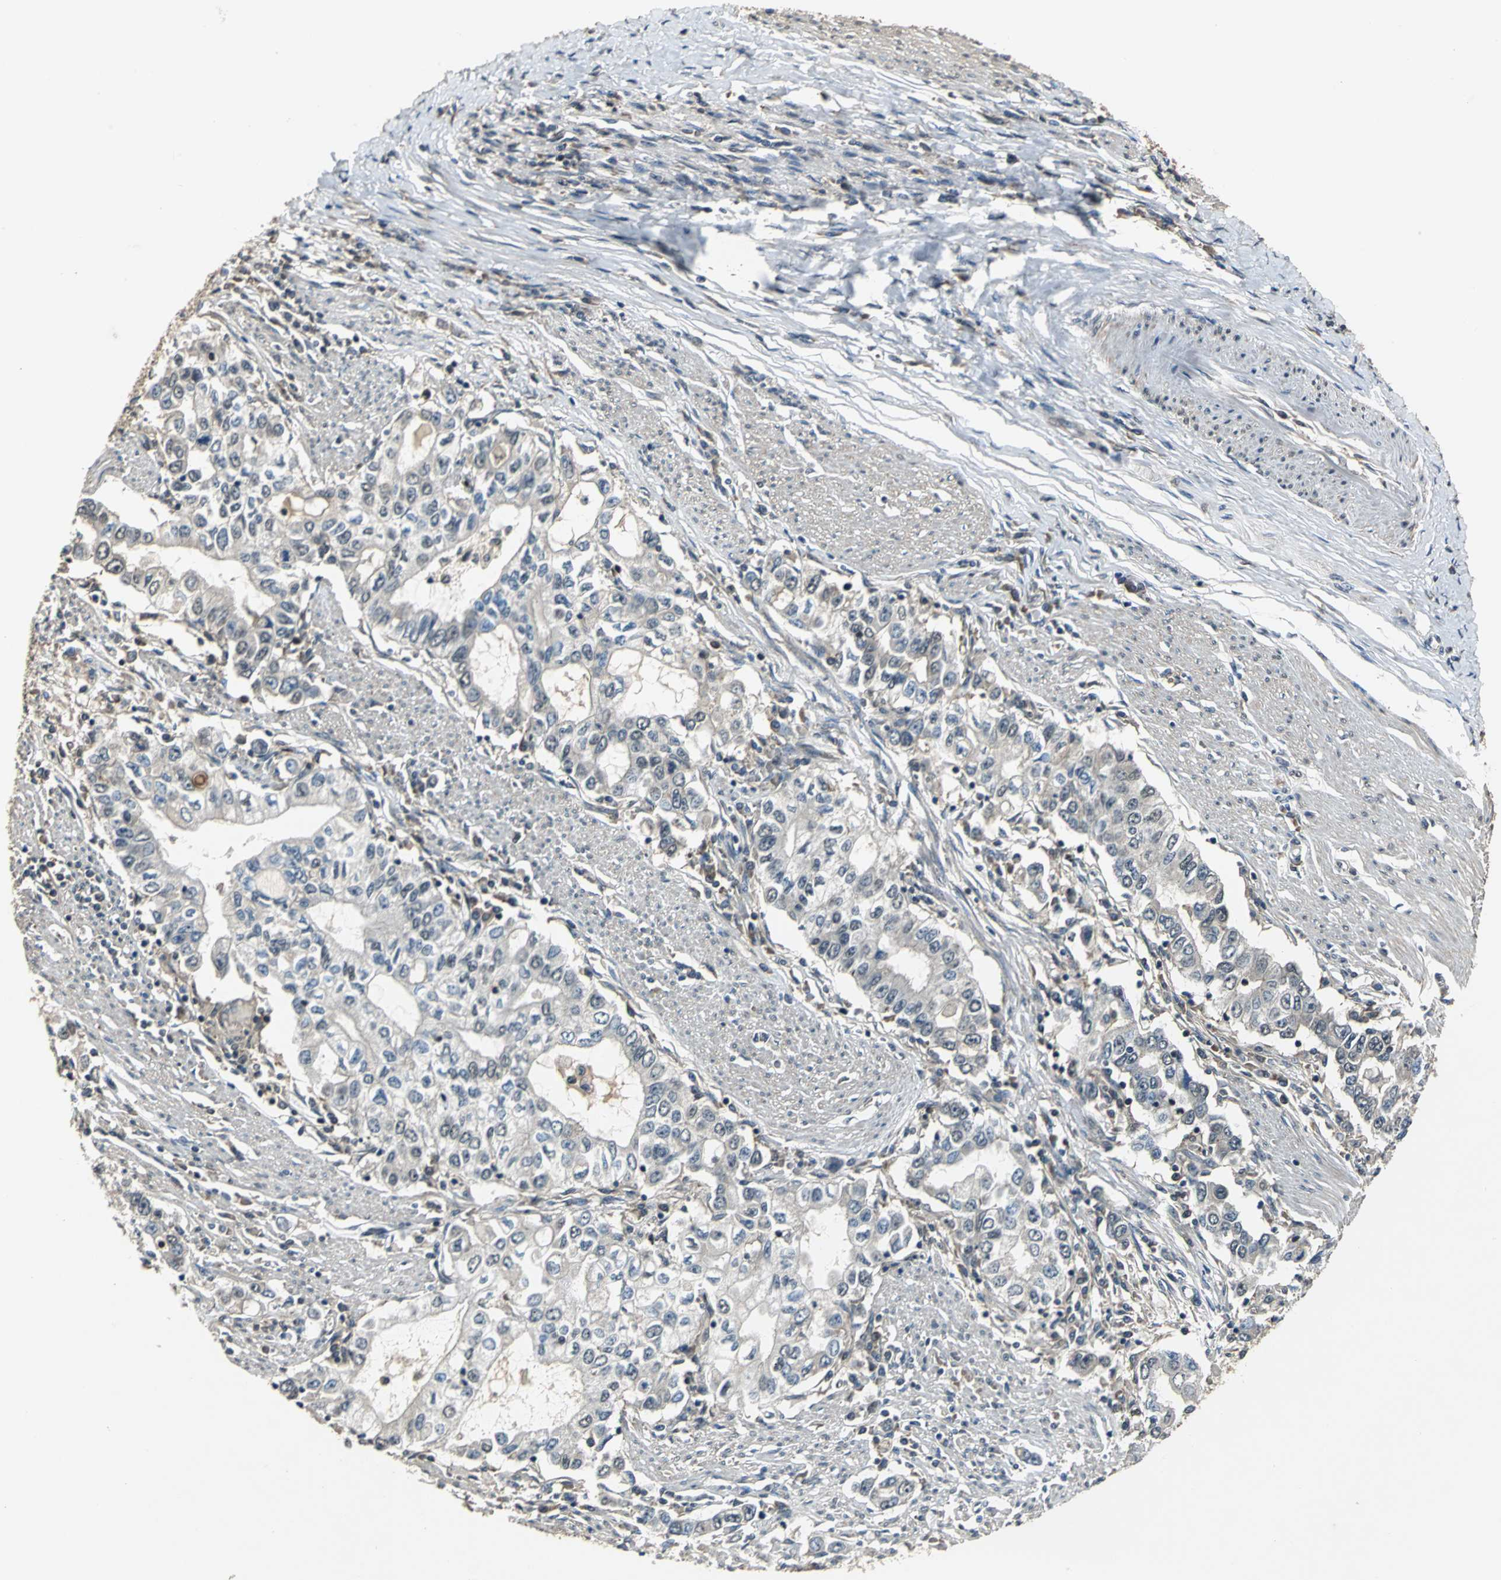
{"staining": {"intensity": "negative", "quantity": "none", "location": "none"}, "tissue": "stomach cancer", "cell_type": "Tumor cells", "image_type": "cancer", "snomed": [{"axis": "morphology", "description": "Adenocarcinoma, NOS"}, {"axis": "topography", "description": "Stomach, lower"}], "caption": "An immunohistochemistry (IHC) micrograph of stomach cancer (adenocarcinoma) is shown. There is no staining in tumor cells of stomach cancer (adenocarcinoma).", "gene": "EIF2B2", "patient": {"sex": "female", "age": 72}}